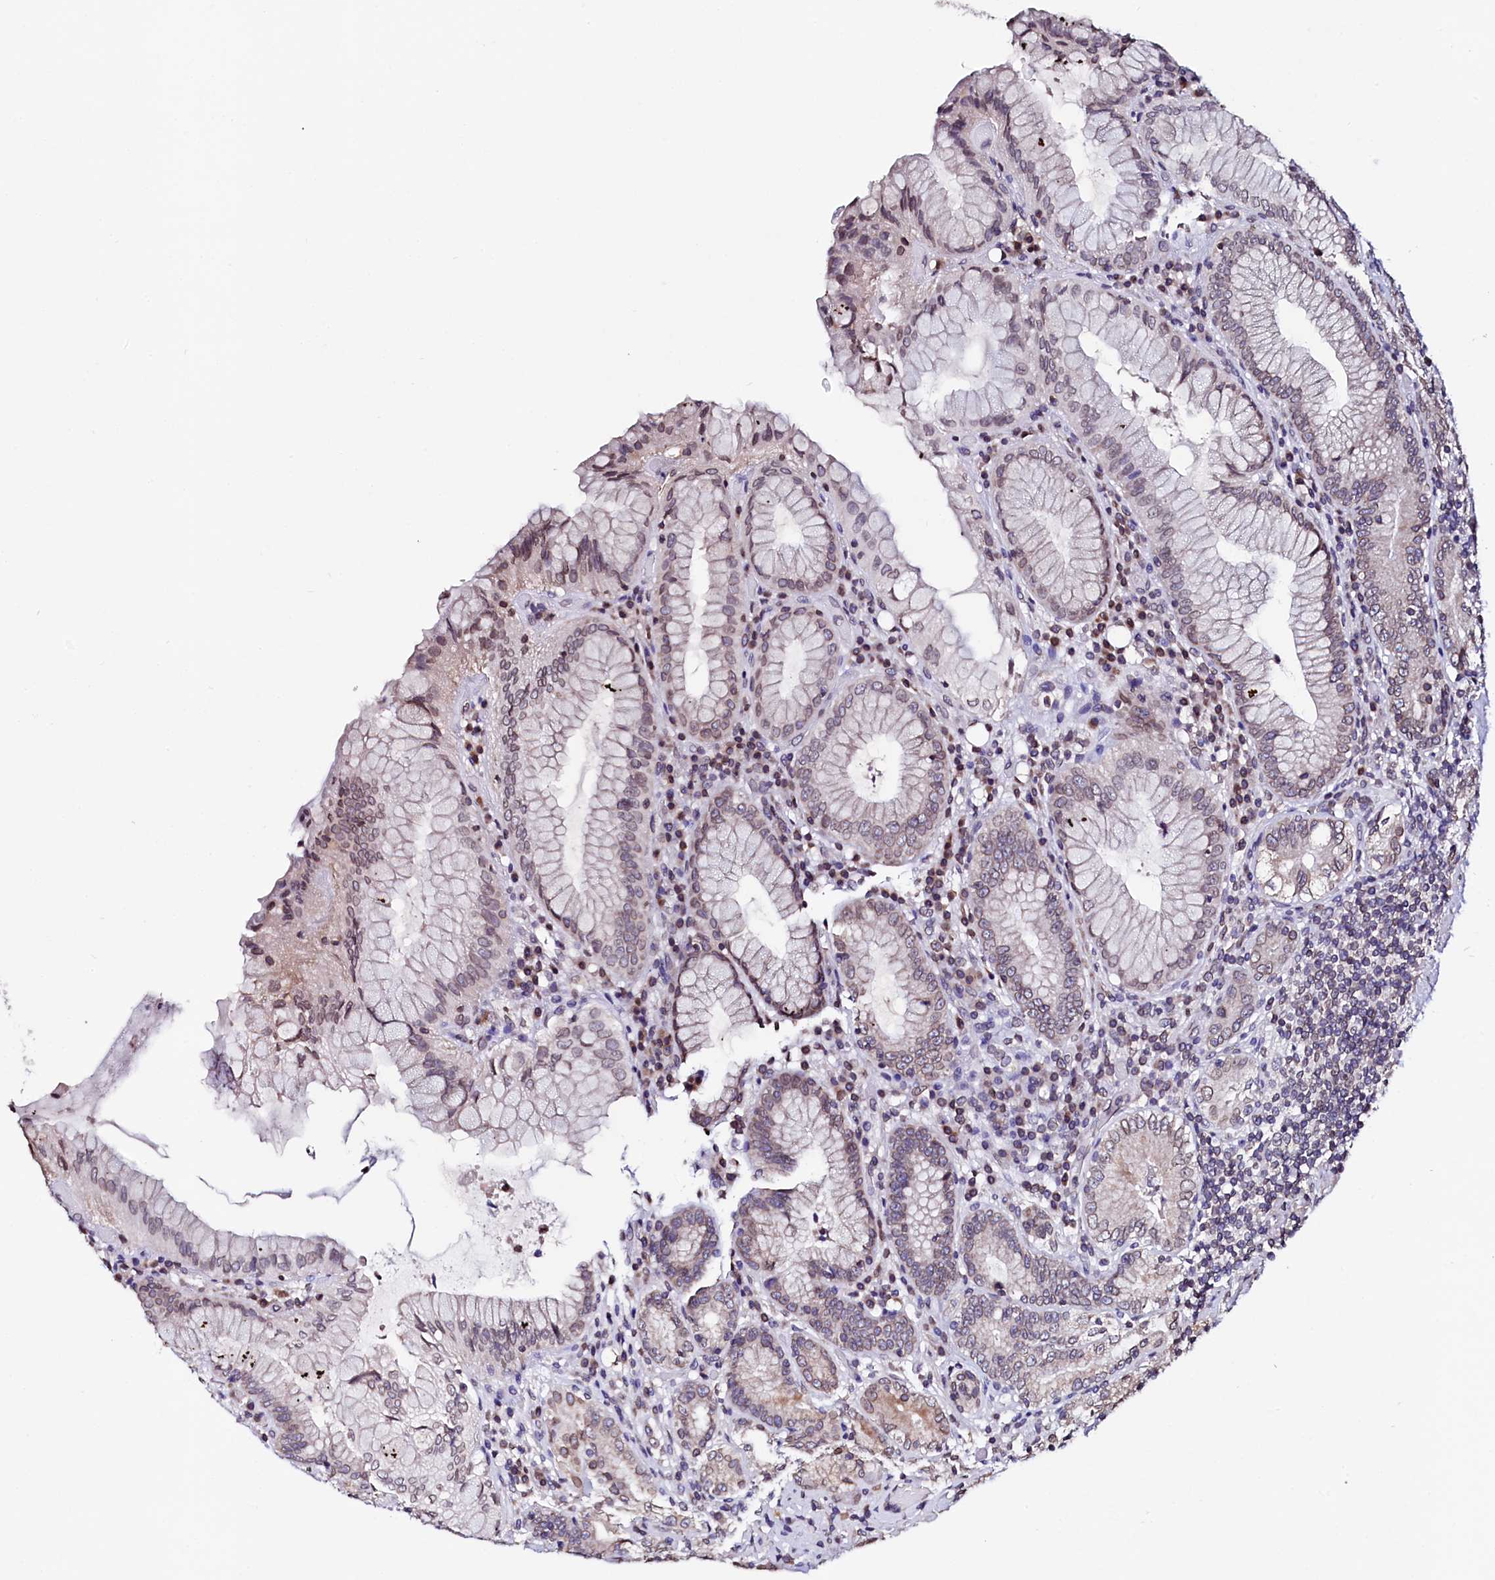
{"staining": {"intensity": "moderate", "quantity": "25%-75%", "location": "cytoplasmic/membranous,nuclear"}, "tissue": "stomach", "cell_type": "Glandular cells", "image_type": "normal", "snomed": [{"axis": "morphology", "description": "Normal tissue, NOS"}, {"axis": "topography", "description": "Stomach, upper"}, {"axis": "topography", "description": "Stomach, lower"}], "caption": "Immunohistochemistry histopathology image of normal stomach stained for a protein (brown), which shows medium levels of moderate cytoplasmic/membranous,nuclear expression in about 25%-75% of glandular cells.", "gene": "HAND1", "patient": {"sex": "female", "age": 76}}